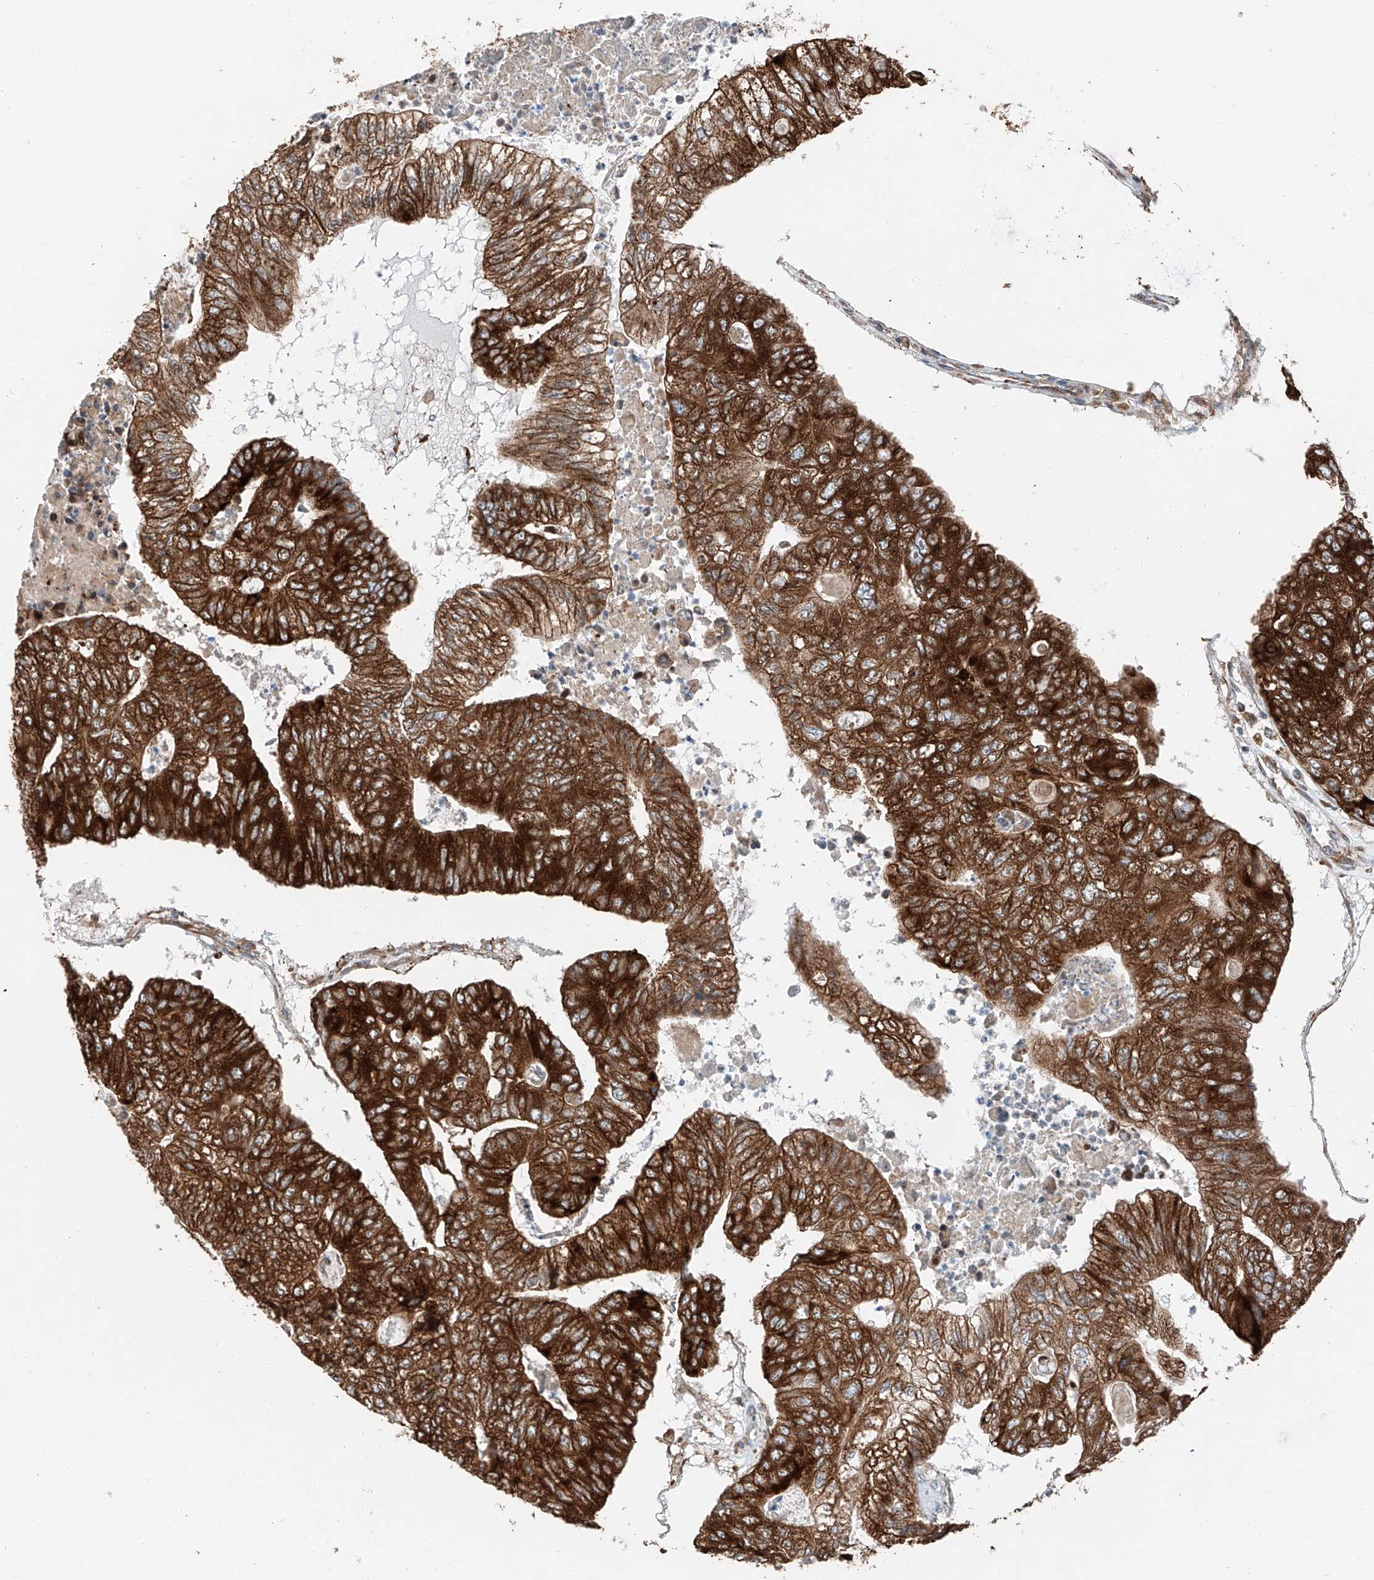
{"staining": {"intensity": "strong", "quantity": ">75%", "location": "cytoplasmic/membranous"}, "tissue": "colorectal cancer", "cell_type": "Tumor cells", "image_type": "cancer", "snomed": [{"axis": "morphology", "description": "Adenocarcinoma, NOS"}, {"axis": "topography", "description": "Colon"}], "caption": "Immunohistochemical staining of colorectal cancer (adenocarcinoma) exhibits high levels of strong cytoplasmic/membranous protein expression in approximately >75% of tumor cells. The staining was performed using DAB to visualize the protein expression in brown, while the nuclei were stained in blue with hematoxylin (Magnification: 20x).", "gene": "ZC3H15", "patient": {"sex": "female", "age": 67}}